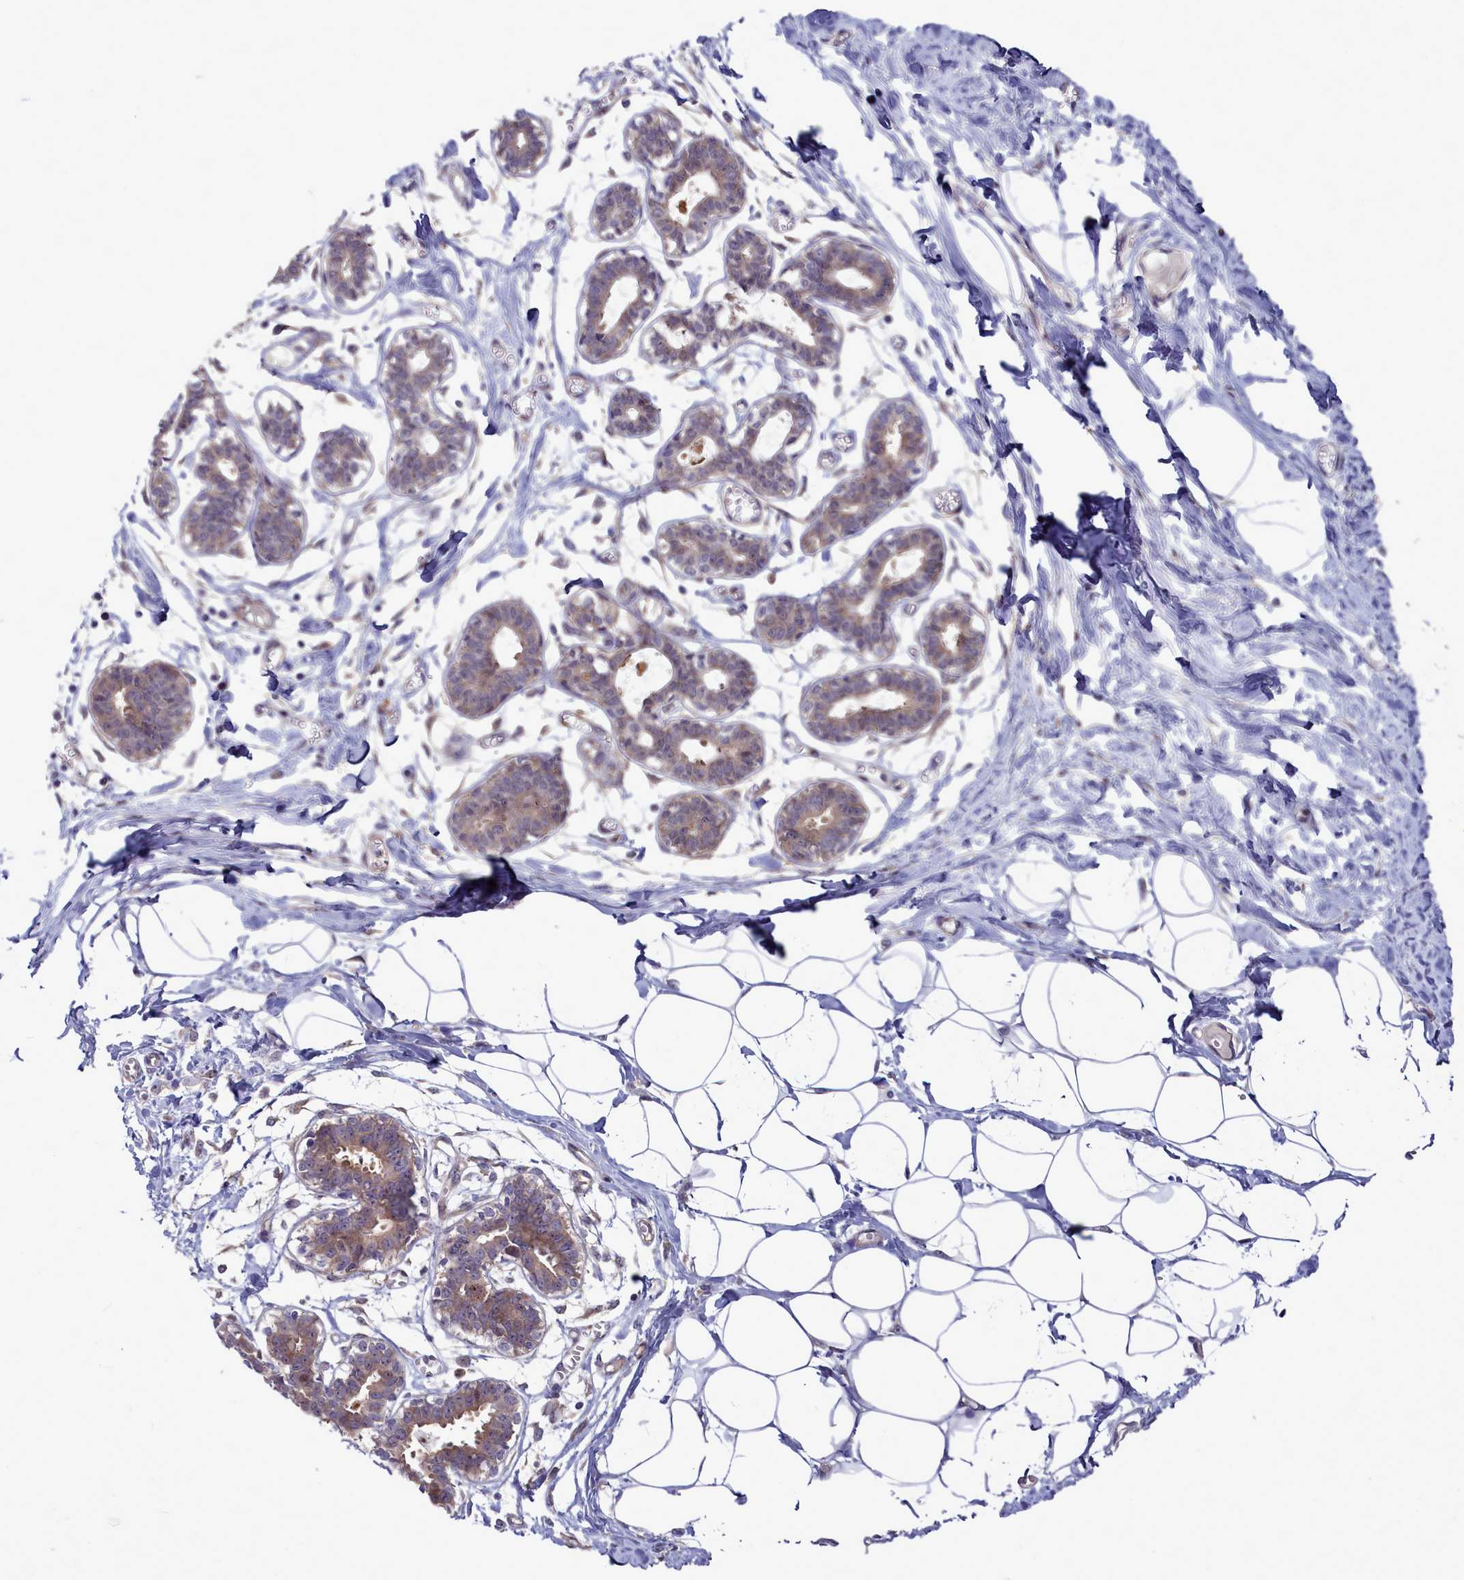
{"staining": {"intensity": "negative", "quantity": "none", "location": "none"}, "tissue": "breast", "cell_type": "Adipocytes", "image_type": "normal", "snomed": [{"axis": "morphology", "description": "Normal tissue, NOS"}, {"axis": "topography", "description": "Breast"}], "caption": "This photomicrograph is of unremarkable breast stained with immunohistochemistry (IHC) to label a protein in brown with the nuclei are counter-stained blue. There is no staining in adipocytes. (Immunohistochemistry (ihc), brightfield microscopy, high magnification).", "gene": "BCAR1", "patient": {"sex": "female", "age": 27}}